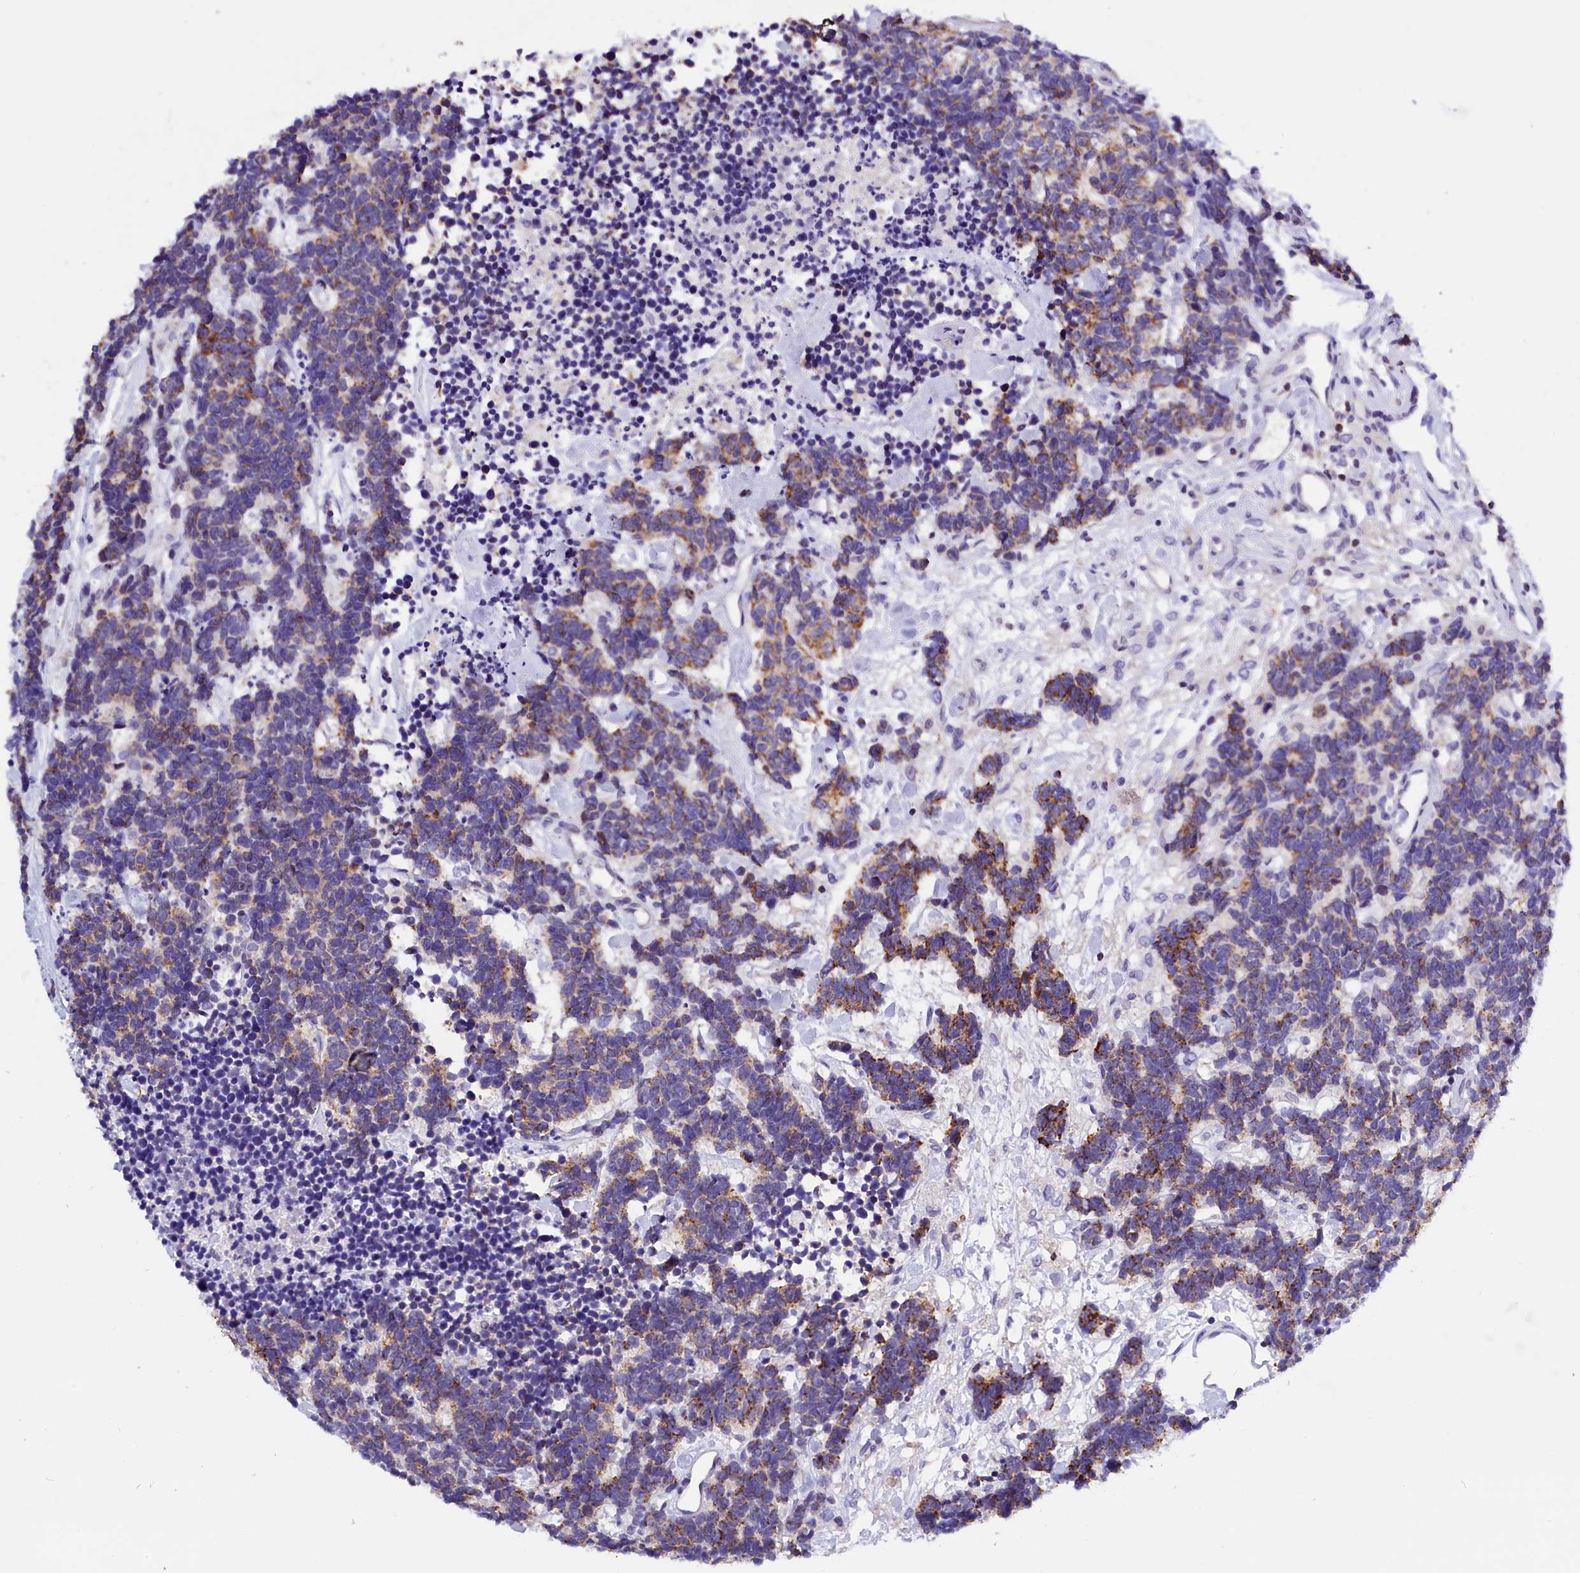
{"staining": {"intensity": "moderate", "quantity": "25%-75%", "location": "cytoplasmic/membranous"}, "tissue": "carcinoid", "cell_type": "Tumor cells", "image_type": "cancer", "snomed": [{"axis": "morphology", "description": "Carcinoma, NOS"}, {"axis": "morphology", "description": "Carcinoid, malignant, NOS"}, {"axis": "topography", "description": "Urinary bladder"}], "caption": "Immunohistochemical staining of human carcinoid exhibits moderate cytoplasmic/membranous protein staining in about 25%-75% of tumor cells. The staining was performed using DAB, with brown indicating positive protein expression. Nuclei are stained blue with hematoxylin.", "gene": "ABAT", "patient": {"sex": "male", "age": 57}}